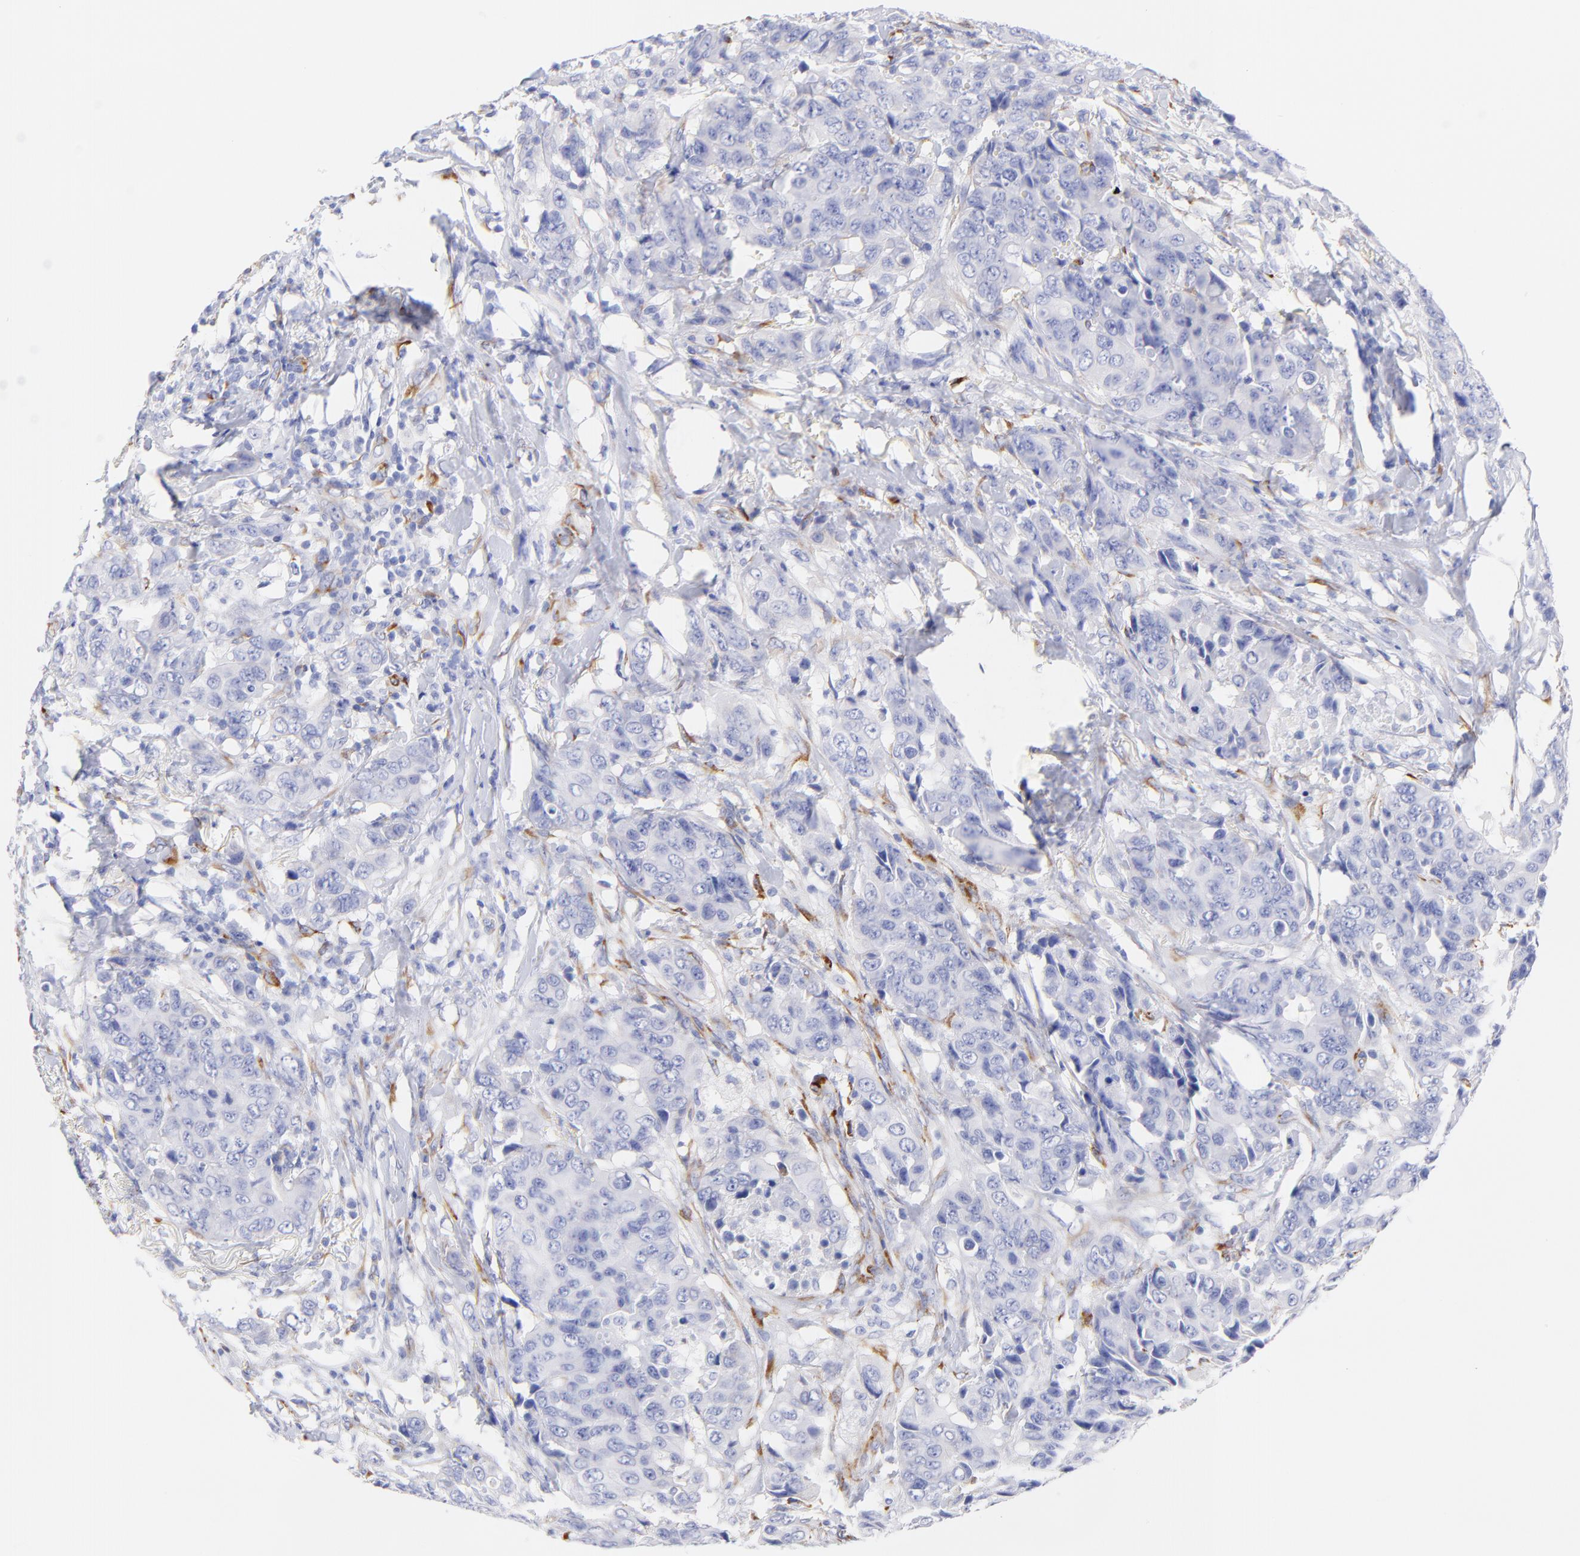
{"staining": {"intensity": "negative", "quantity": "none", "location": "none"}, "tissue": "breast cancer", "cell_type": "Tumor cells", "image_type": "cancer", "snomed": [{"axis": "morphology", "description": "Duct carcinoma"}, {"axis": "topography", "description": "Breast"}], "caption": "Immunohistochemistry micrograph of neoplastic tissue: intraductal carcinoma (breast) stained with DAB reveals no significant protein staining in tumor cells. Nuclei are stained in blue.", "gene": "C1QTNF6", "patient": {"sex": "female", "age": 54}}